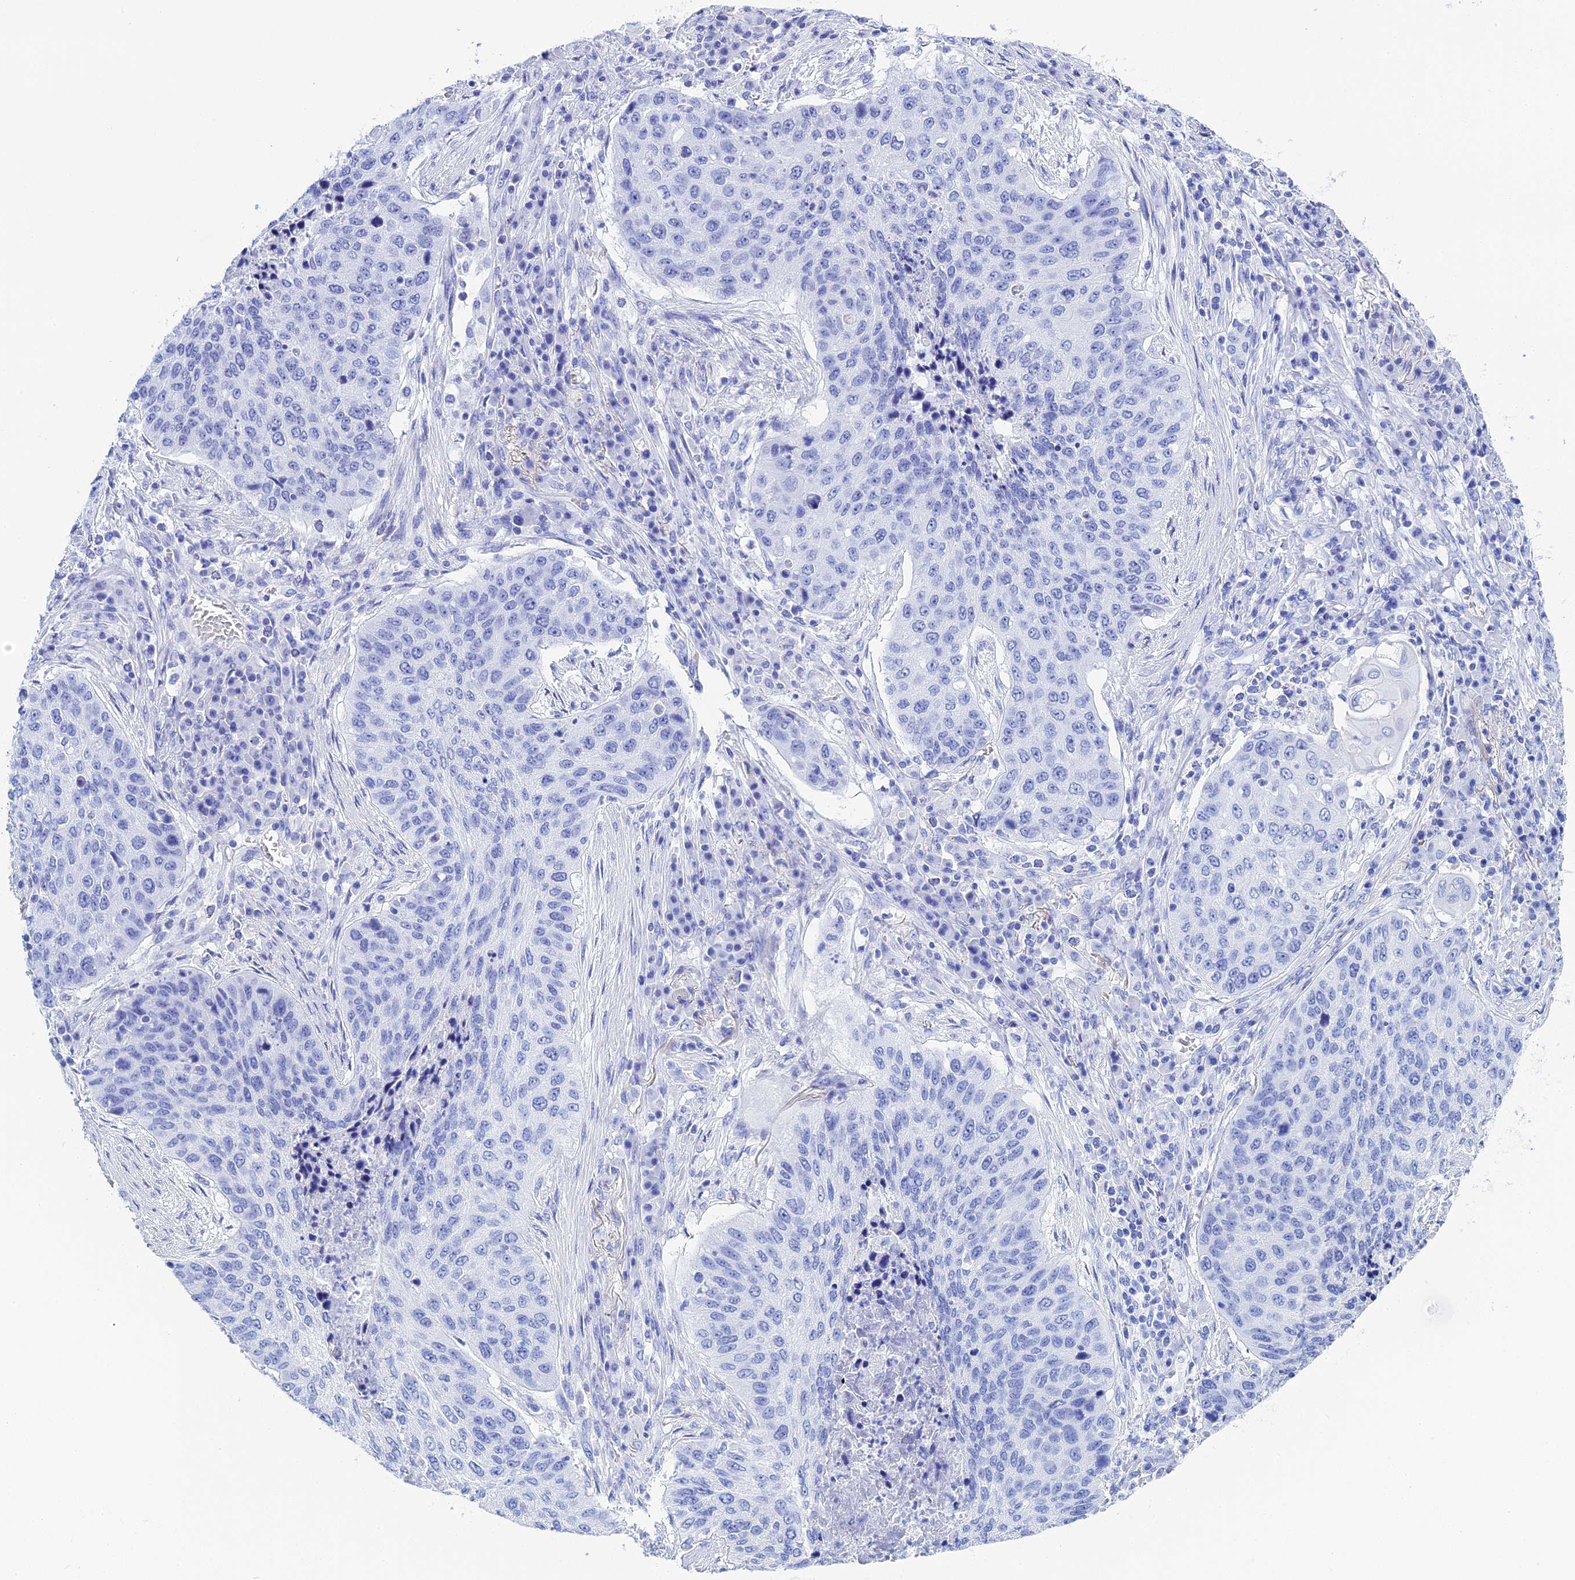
{"staining": {"intensity": "negative", "quantity": "none", "location": "none"}, "tissue": "lung cancer", "cell_type": "Tumor cells", "image_type": "cancer", "snomed": [{"axis": "morphology", "description": "Squamous cell carcinoma, NOS"}, {"axis": "topography", "description": "Lung"}], "caption": "Tumor cells are negative for protein expression in human squamous cell carcinoma (lung). The staining was performed using DAB to visualize the protein expression in brown, while the nuclei were stained in blue with hematoxylin (Magnification: 20x).", "gene": "TEX101", "patient": {"sex": "female", "age": 63}}